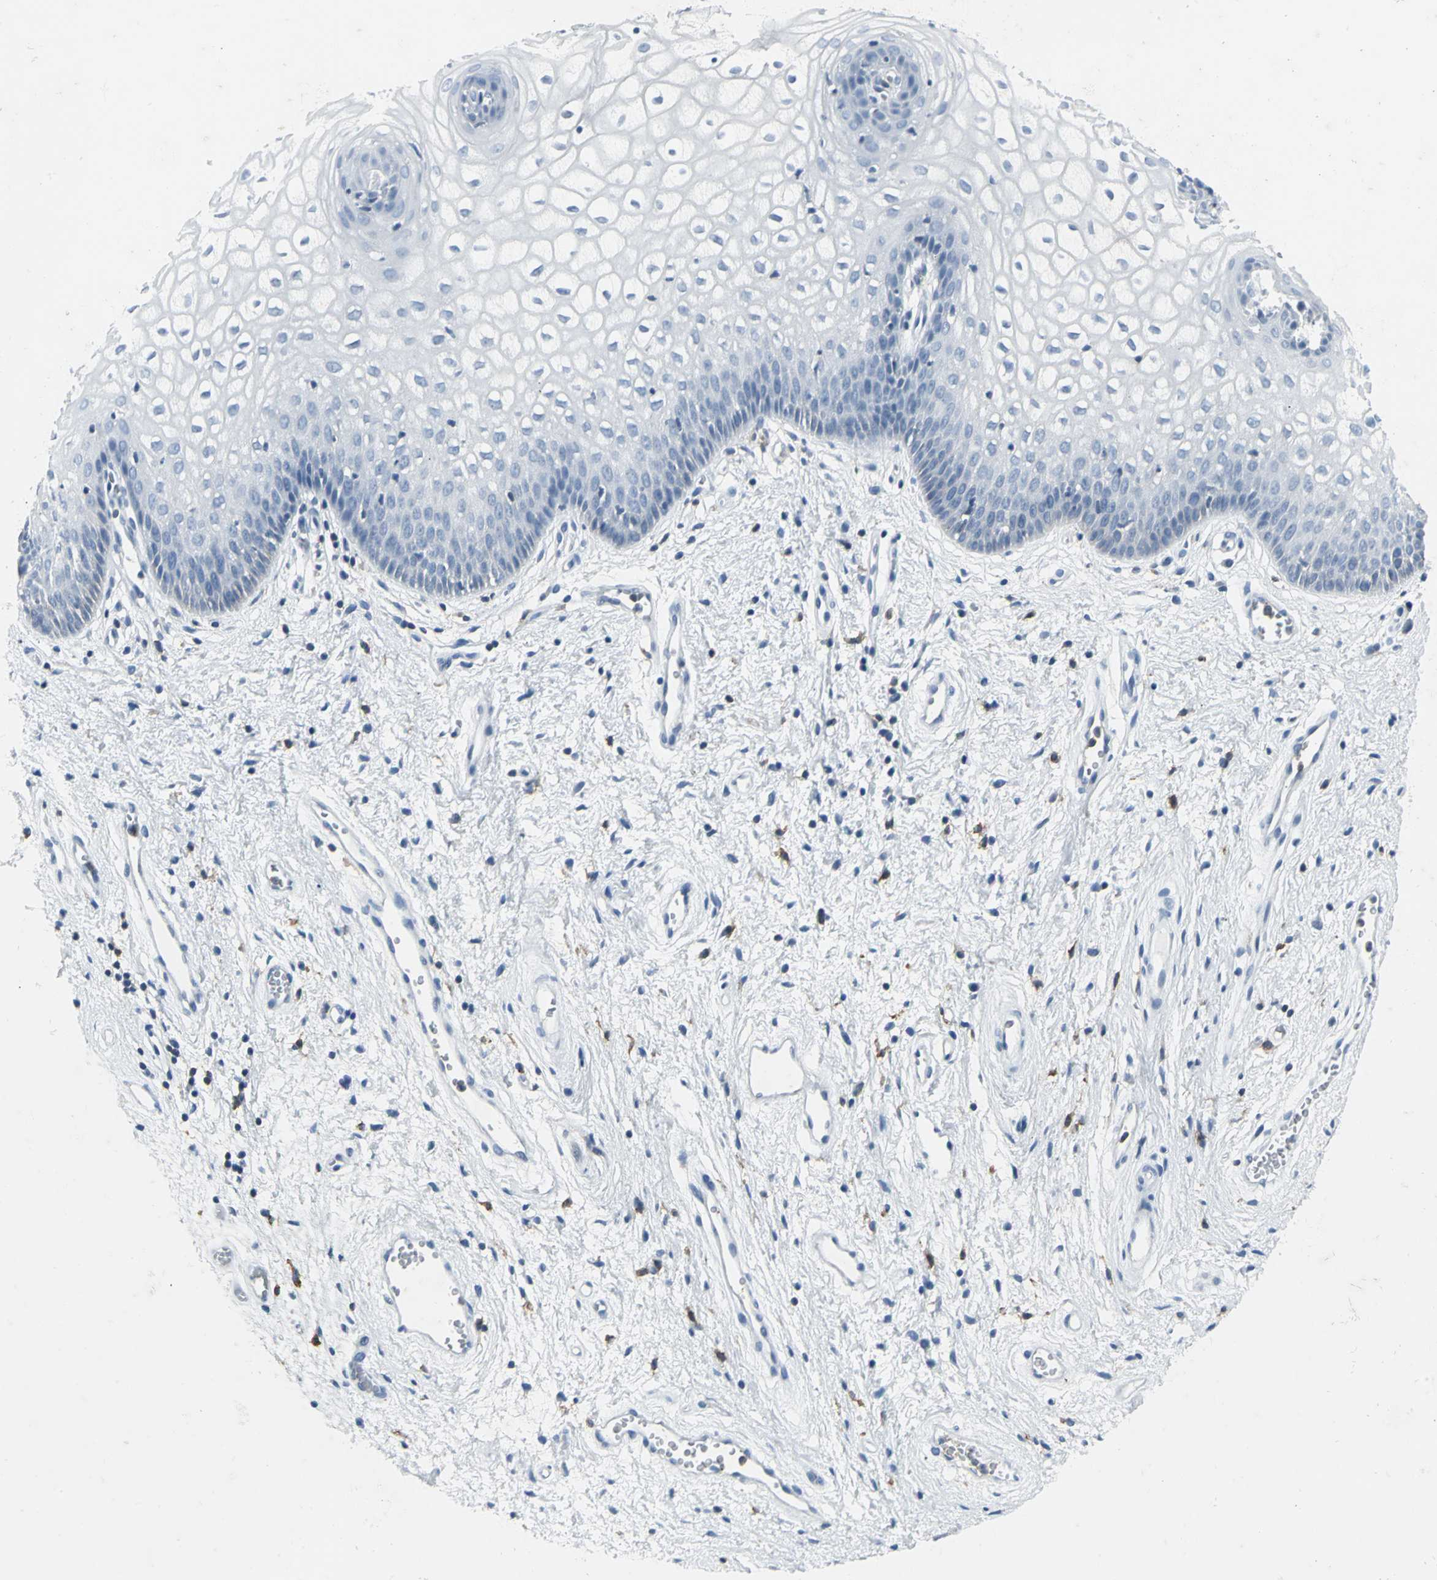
{"staining": {"intensity": "negative", "quantity": "none", "location": "none"}, "tissue": "vagina", "cell_type": "Squamous epithelial cells", "image_type": "normal", "snomed": [{"axis": "morphology", "description": "Normal tissue, NOS"}, {"axis": "topography", "description": "Vagina"}], "caption": "This micrograph is of benign vagina stained with IHC to label a protein in brown with the nuclei are counter-stained blue. There is no expression in squamous epithelial cells.", "gene": "IQGAP2", "patient": {"sex": "female", "age": 34}}